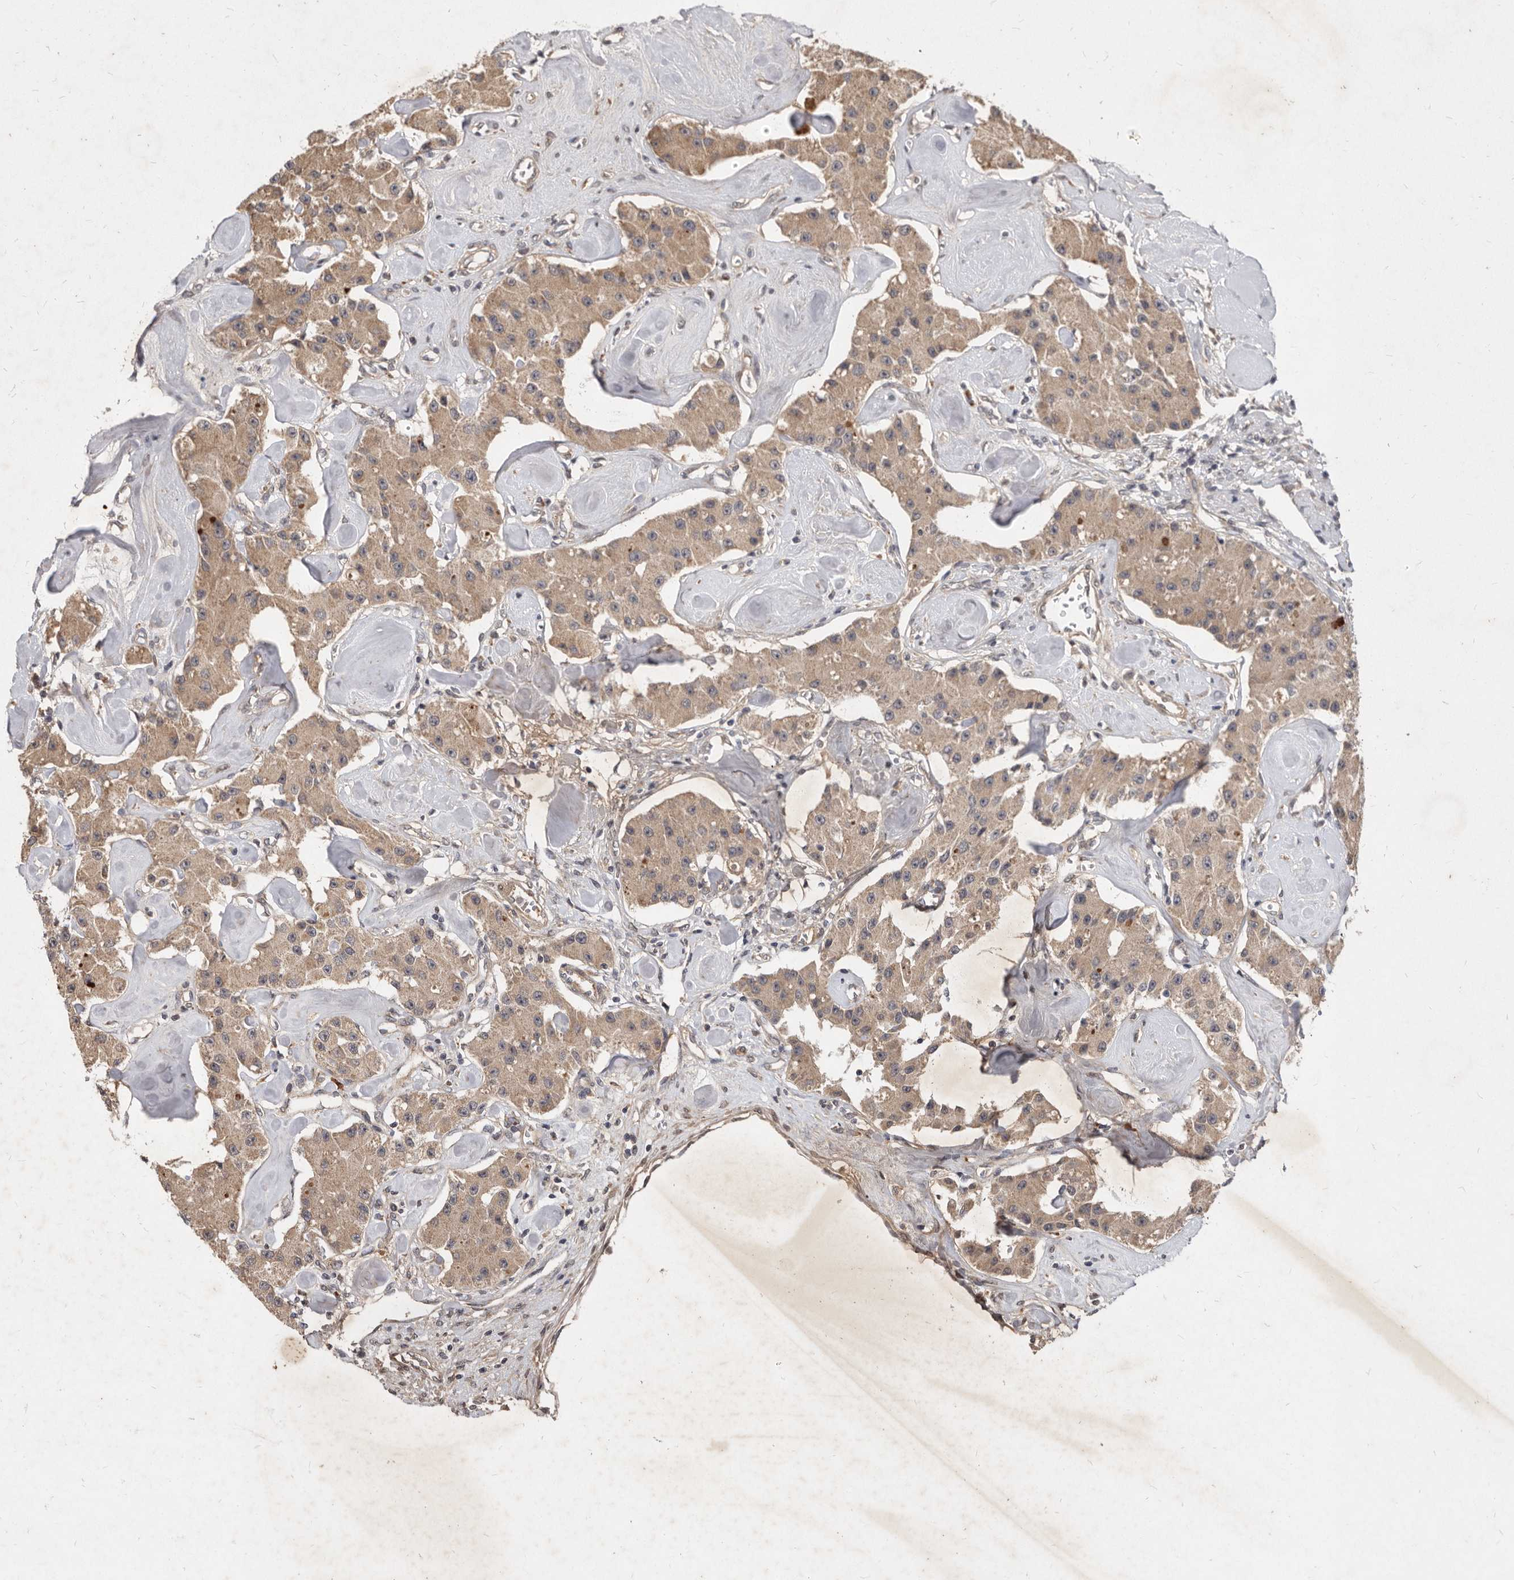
{"staining": {"intensity": "weak", "quantity": ">75%", "location": "cytoplasmic/membranous"}, "tissue": "carcinoid", "cell_type": "Tumor cells", "image_type": "cancer", "snomed": [{"axis": "morphology", "description": "Carcinoid, malignant, NOS"}, {"axis": "topography", "description": "Pancreas"}], "caption": "Carcinoid tissue exhibits weak cytoplasmic/membranous positivity in approximately >75% of tumor cells", "gene": "DNAJC28", "patient": {"sex": "male", "age": 41}}